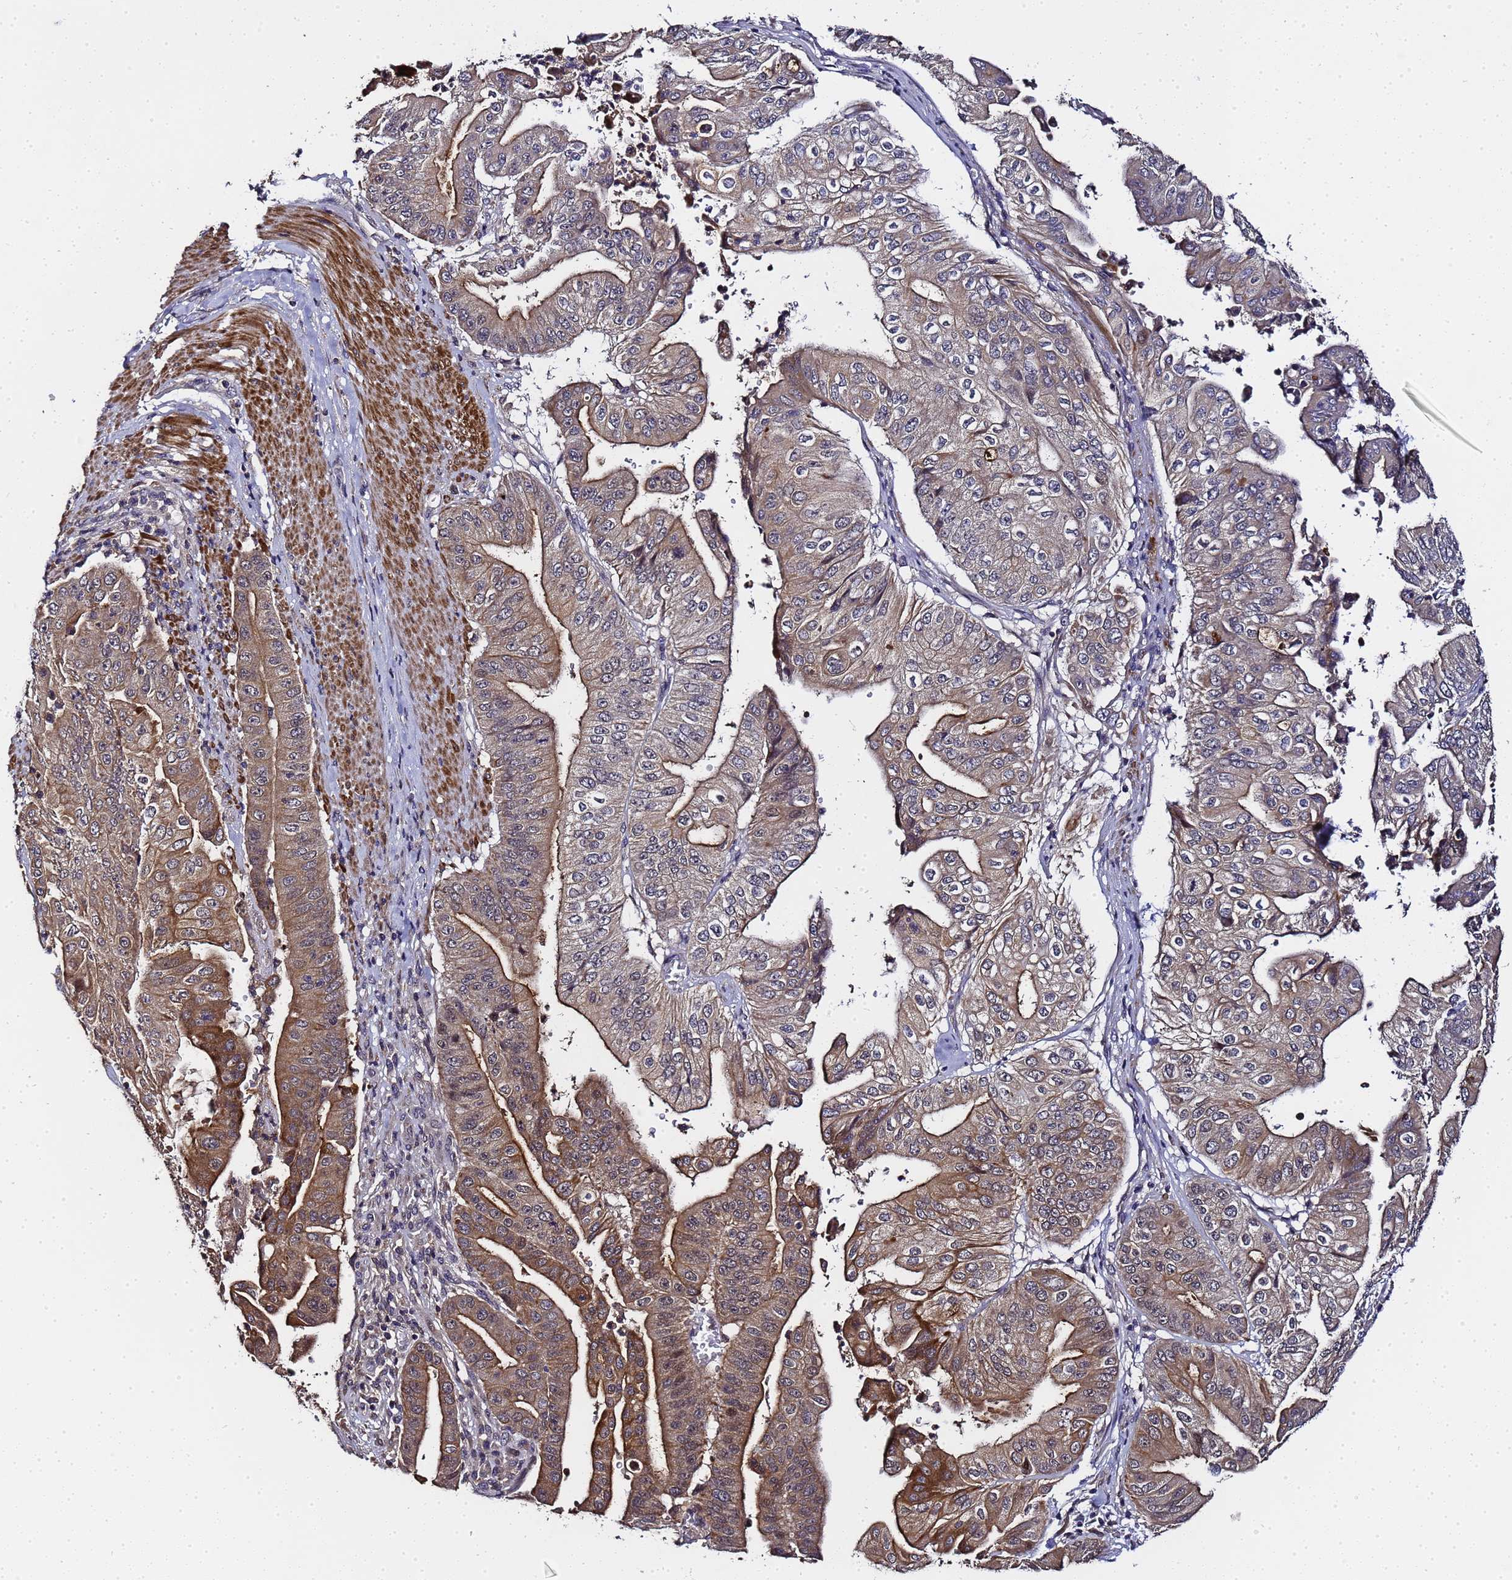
{"staining": {"intensity": "moderate", "quantity": "25%-75%", "location": "cytoplasmic/membranous,nuclear"}, "tissue": "pancreatic cancer", "cell_type": "Tumor cells", "image_type": "cancer", "snomed": [{"axis": "morphology", "description": "Adenocarcinoma, NOS"}, {"axis": "topography", "description": "Pancreas"}], "caption": "This histopathology image exhibits immunohistochemistry staining of human pancreatic cancer, with medium moderate cytoplasmic/membranous and nuclear positivity in approximately 25%-75% of tumor cells.", "gene": "LGI4", "patient": {"sex": "female", "age": 77}}